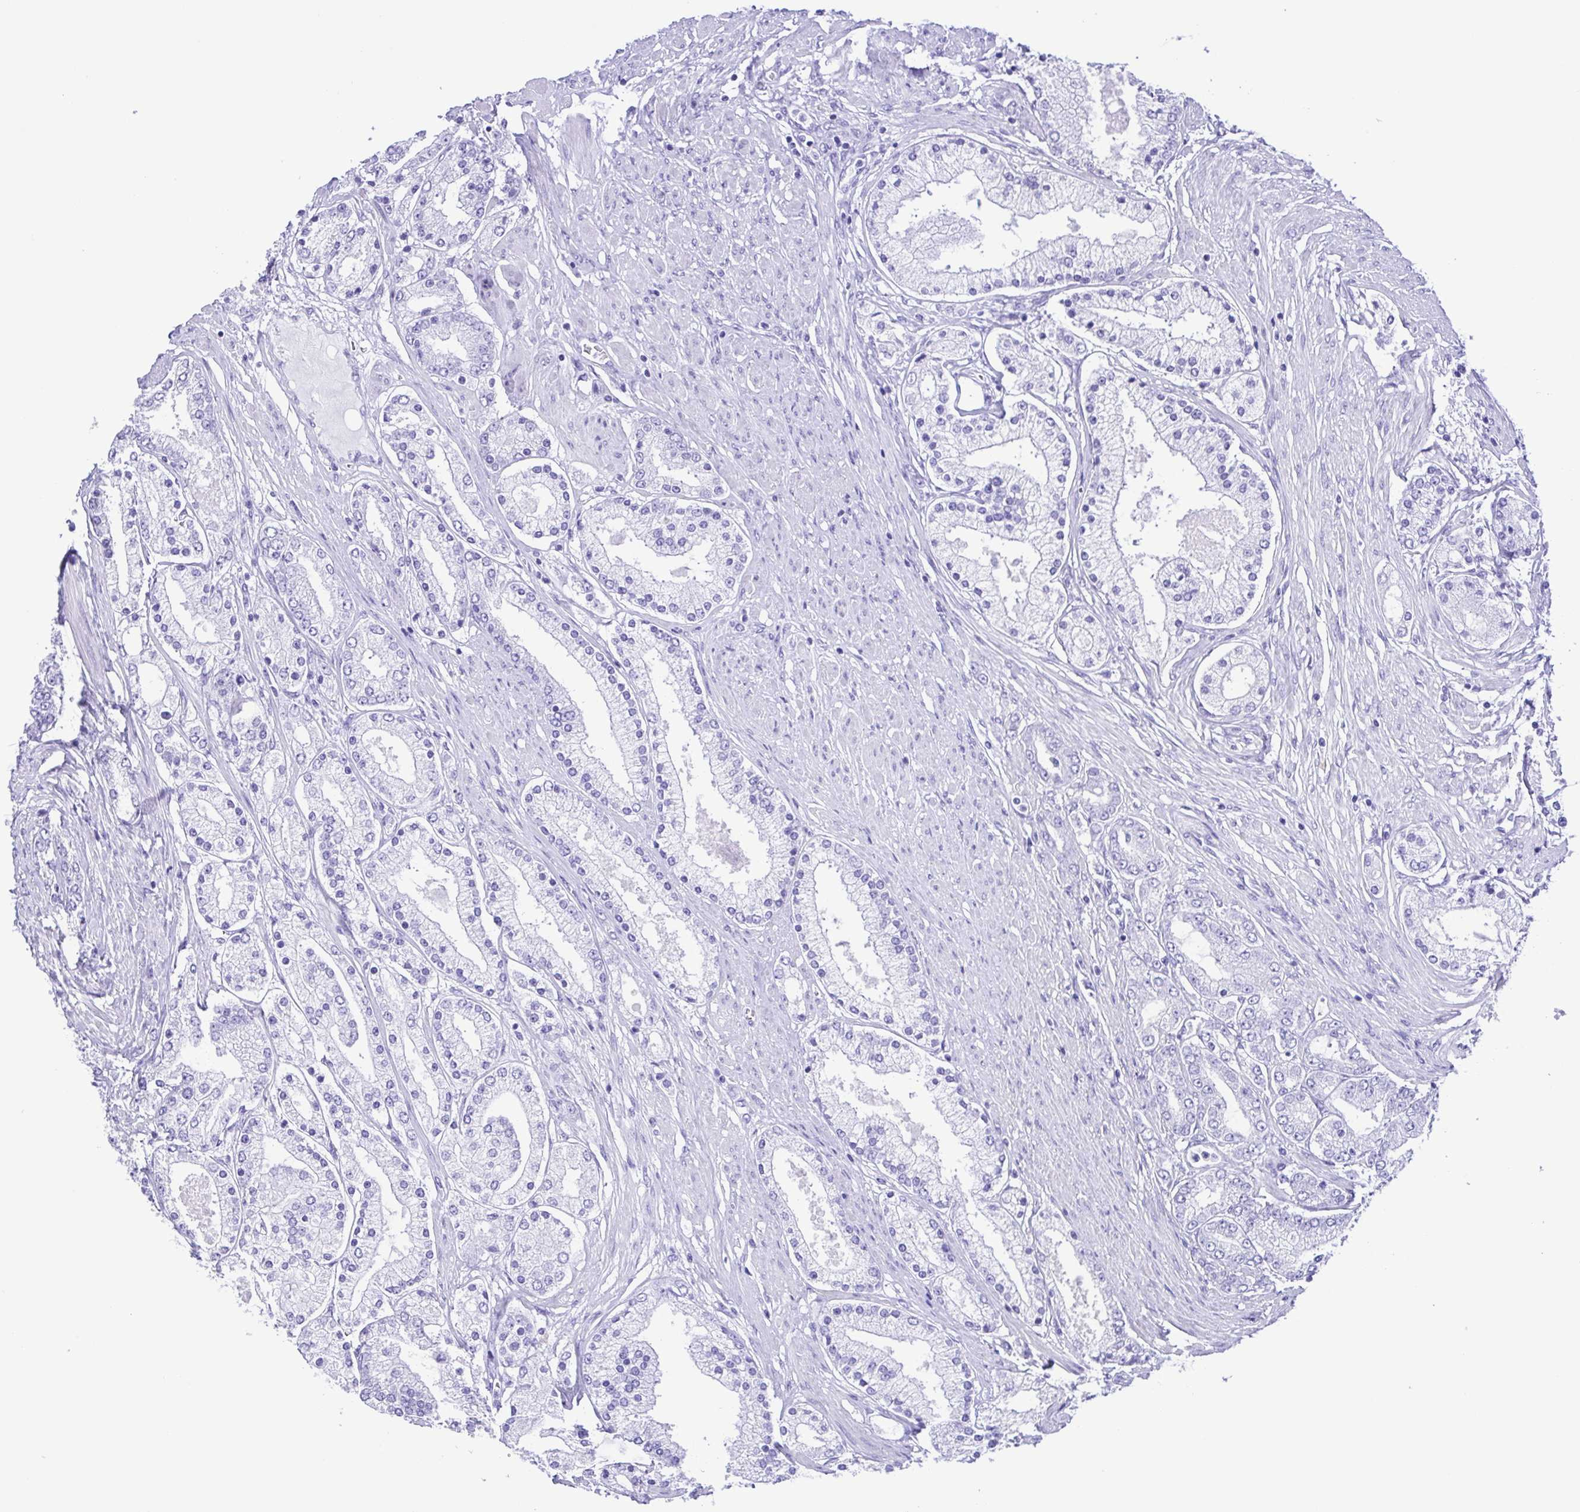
{"staining": {"intensity": "negative", "quantity": "none", "location": "none"}, "tissue": "prostate cancer", "cell_type": "Tumor cells", "image_type": "cancer", "snomed": [{"axis": "morphology", "description": "Adenocarcinoma, High grade"}, {"axis": "topography", "description": "Prostate"}], "caption": "The photomicrograph demonstrates no staining of tumor cells in prostate adenocarcinoma (high-grade).", "gene": "ERP27", "patient": {"sex": "male", "age": 67}}